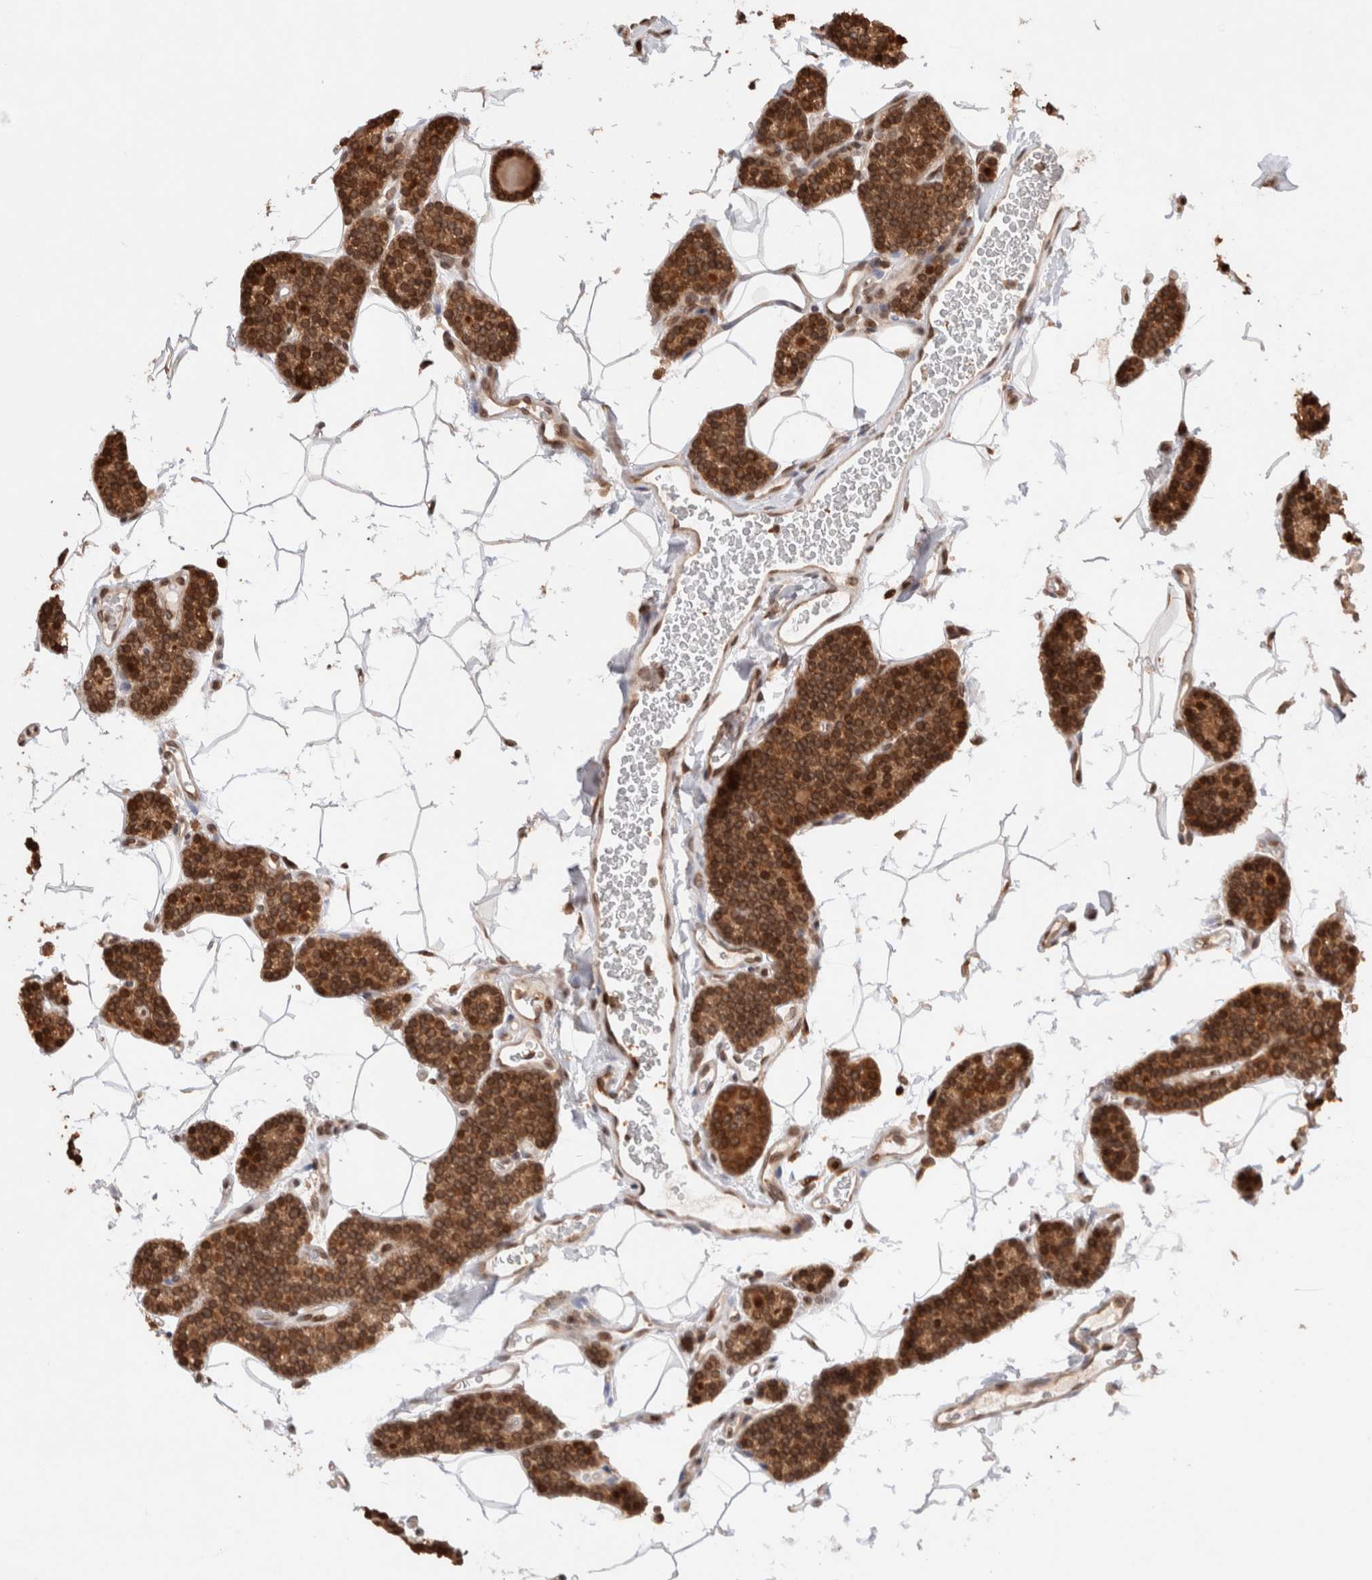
{"staining": {"intensity": "strong", "quantity": "25%-75%", "location": "cytoplasmic/membranous,nuclear"}, "tissue": "parathyroid gland", "cell_type": "Glandular cells", "image_type": "normal", "snomed": [{"axis": "morphology", "description": "Normal tissue, NOS"}, {"axis": "topography", "description": "Parathyroid gland"}], "caption": "The micrograph shows staining of normal parathyroid gland, revealing strong cytoplasmic/membranous,nuclear protein expression (brown color) within glandular cells.", "gene": "TPR", "patient": {"sex": "male", "age": 52}}